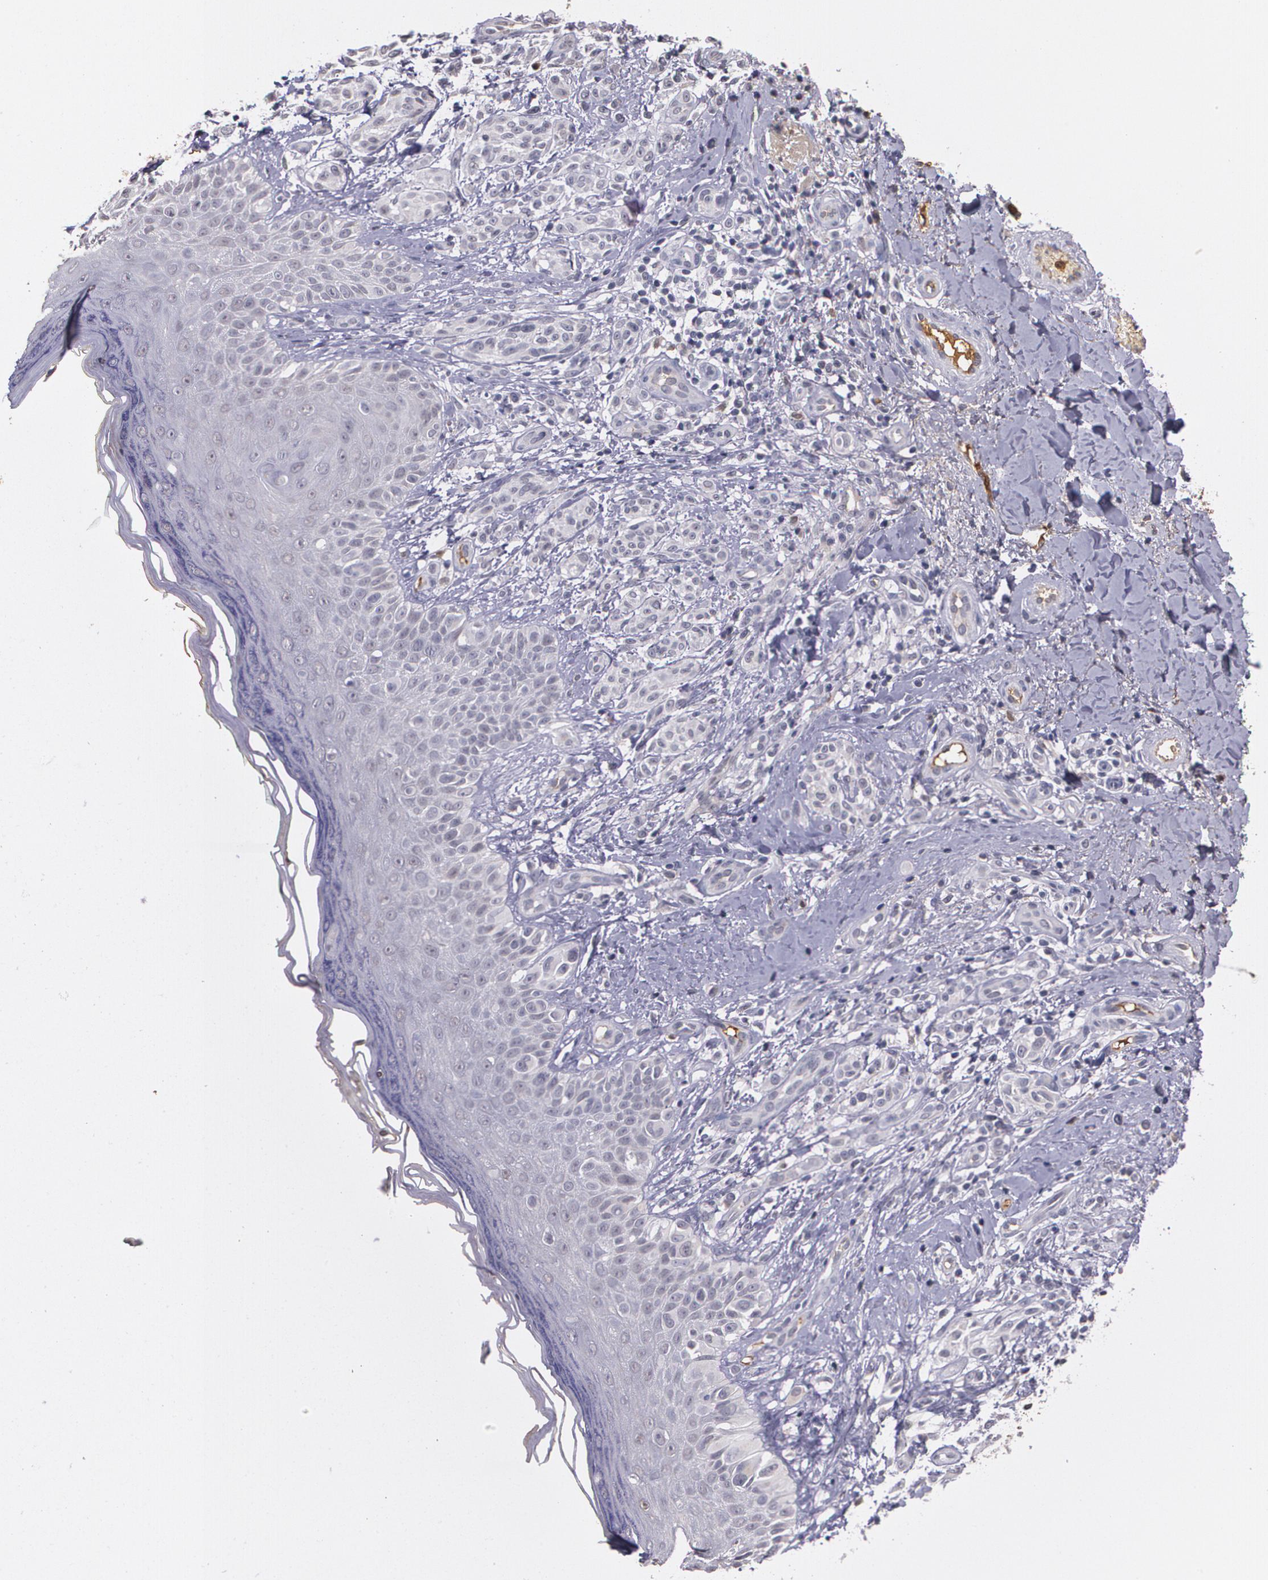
{"staining": {"intensity": "negative", "quantity": "none", "location": "none"}, "tissue": "melanoma", "cell_type": "Tumor cells", "image_type": "cancer", "snomed": [{"axis": "morphology", "description": "Malignant melanoma, NOS"}, {"axis": "topography", "description": "Skin"}], "caption": "Malignant melanoma was stained to show a protein in brown. There is no significant expression in tumor cells. (Stains: DAB (3,3'-diaminobenzidine) immunohistochemistry with hematoxylin counter stain, Microscopy: brightfield microscopy at high magnification).", "gene": "PTS", "patient": {"sex": "male", "age": 75}}